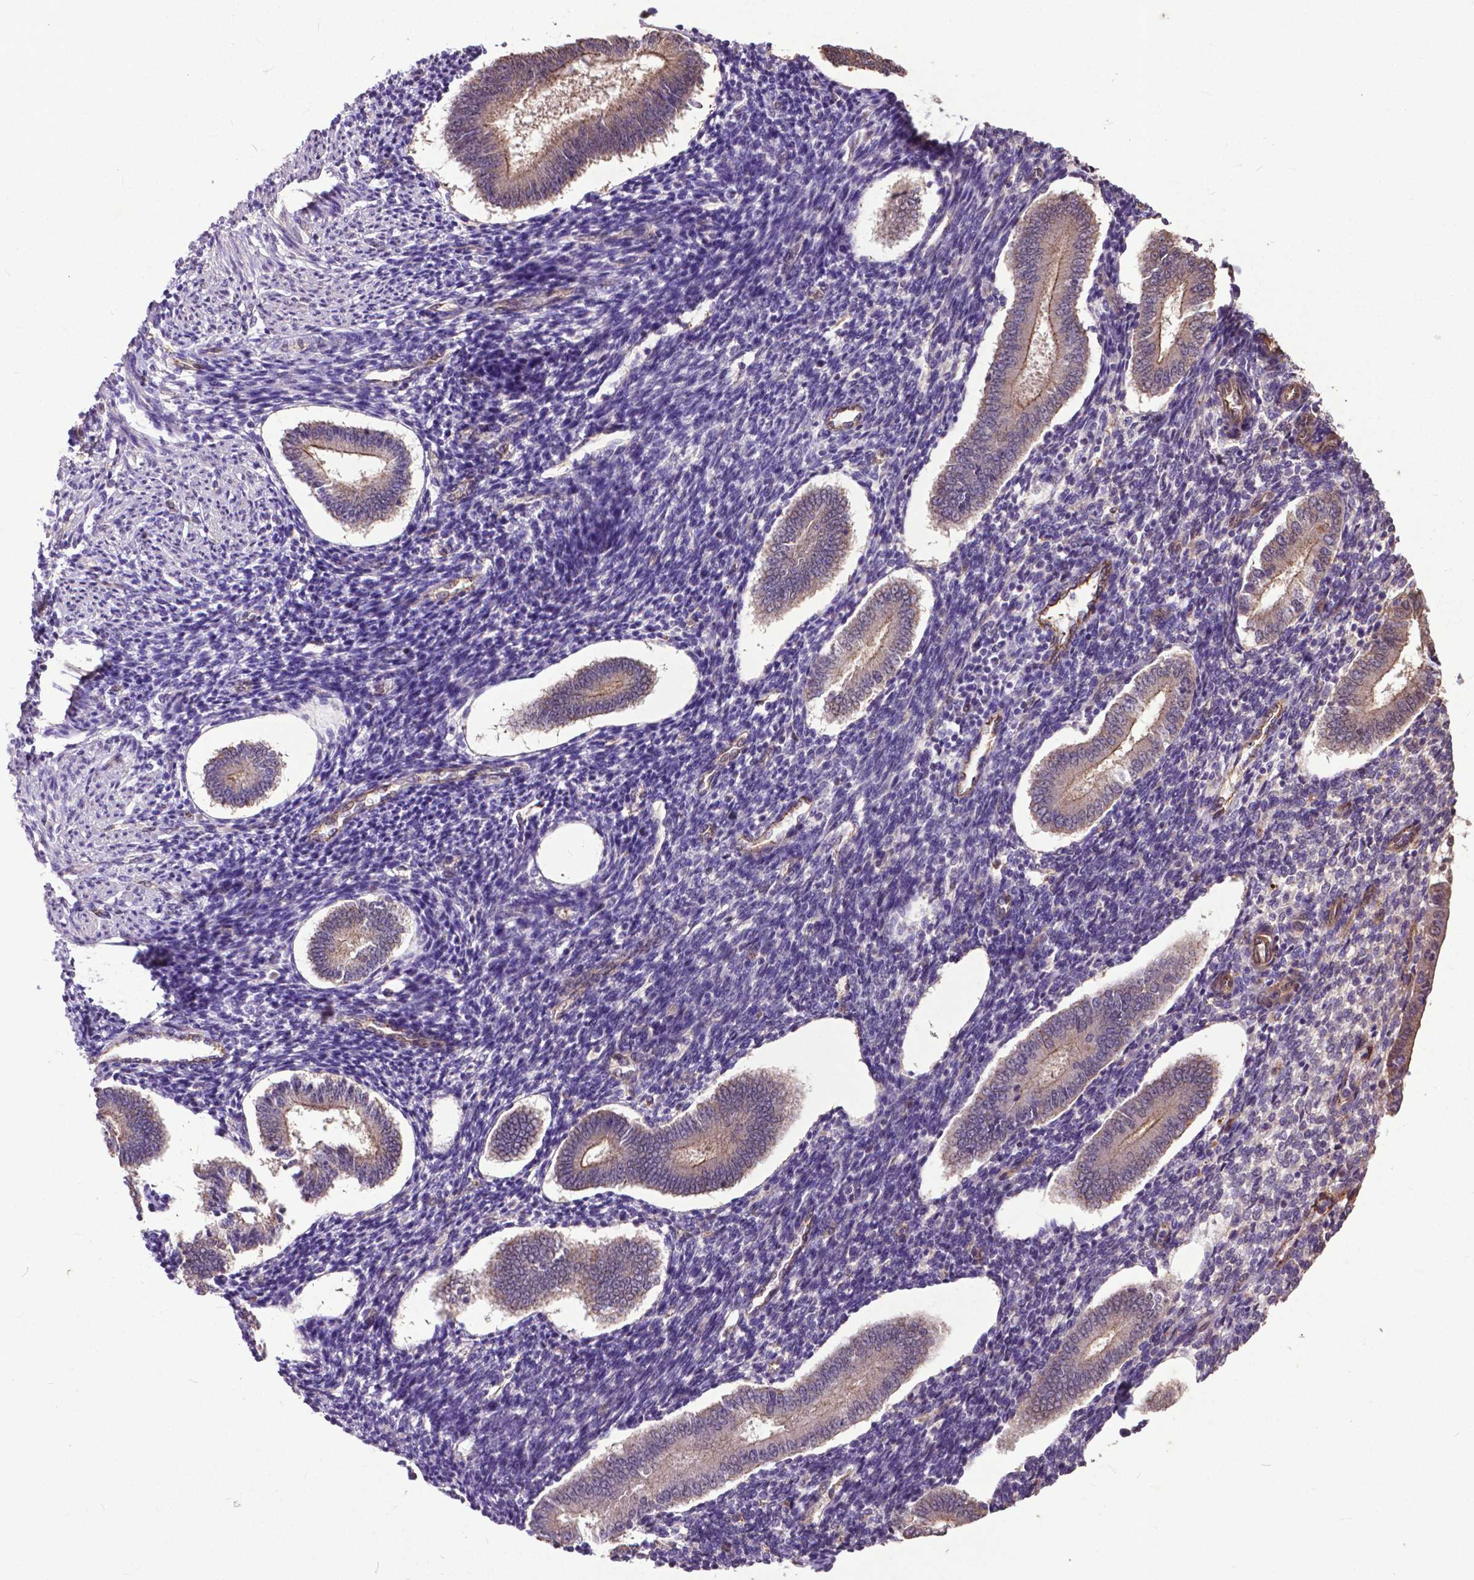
{"staining": {"intensity": "weak", "quantity": "25%-75%", "location": "cytoplasmic/membranous"}, "tissue": "endometrium", "cell_type": "Cells in endometrial stroma", "image_type": "normal", "snomed": [{"axis": "morphology", "description": "Normal tissue, NOS"}, {"axis": "topography", "description": "Endometrium"}], "caption": "Immunohistochemical staining of unremarkable human endometrium shows 25%-75% levels of weak cytoplasmic/membranous protein staining in approximately 25%-75% of cells in endometrial stroma.", "gene": "PDLIM1", "patient": {"sex": "female", "age": 40}}